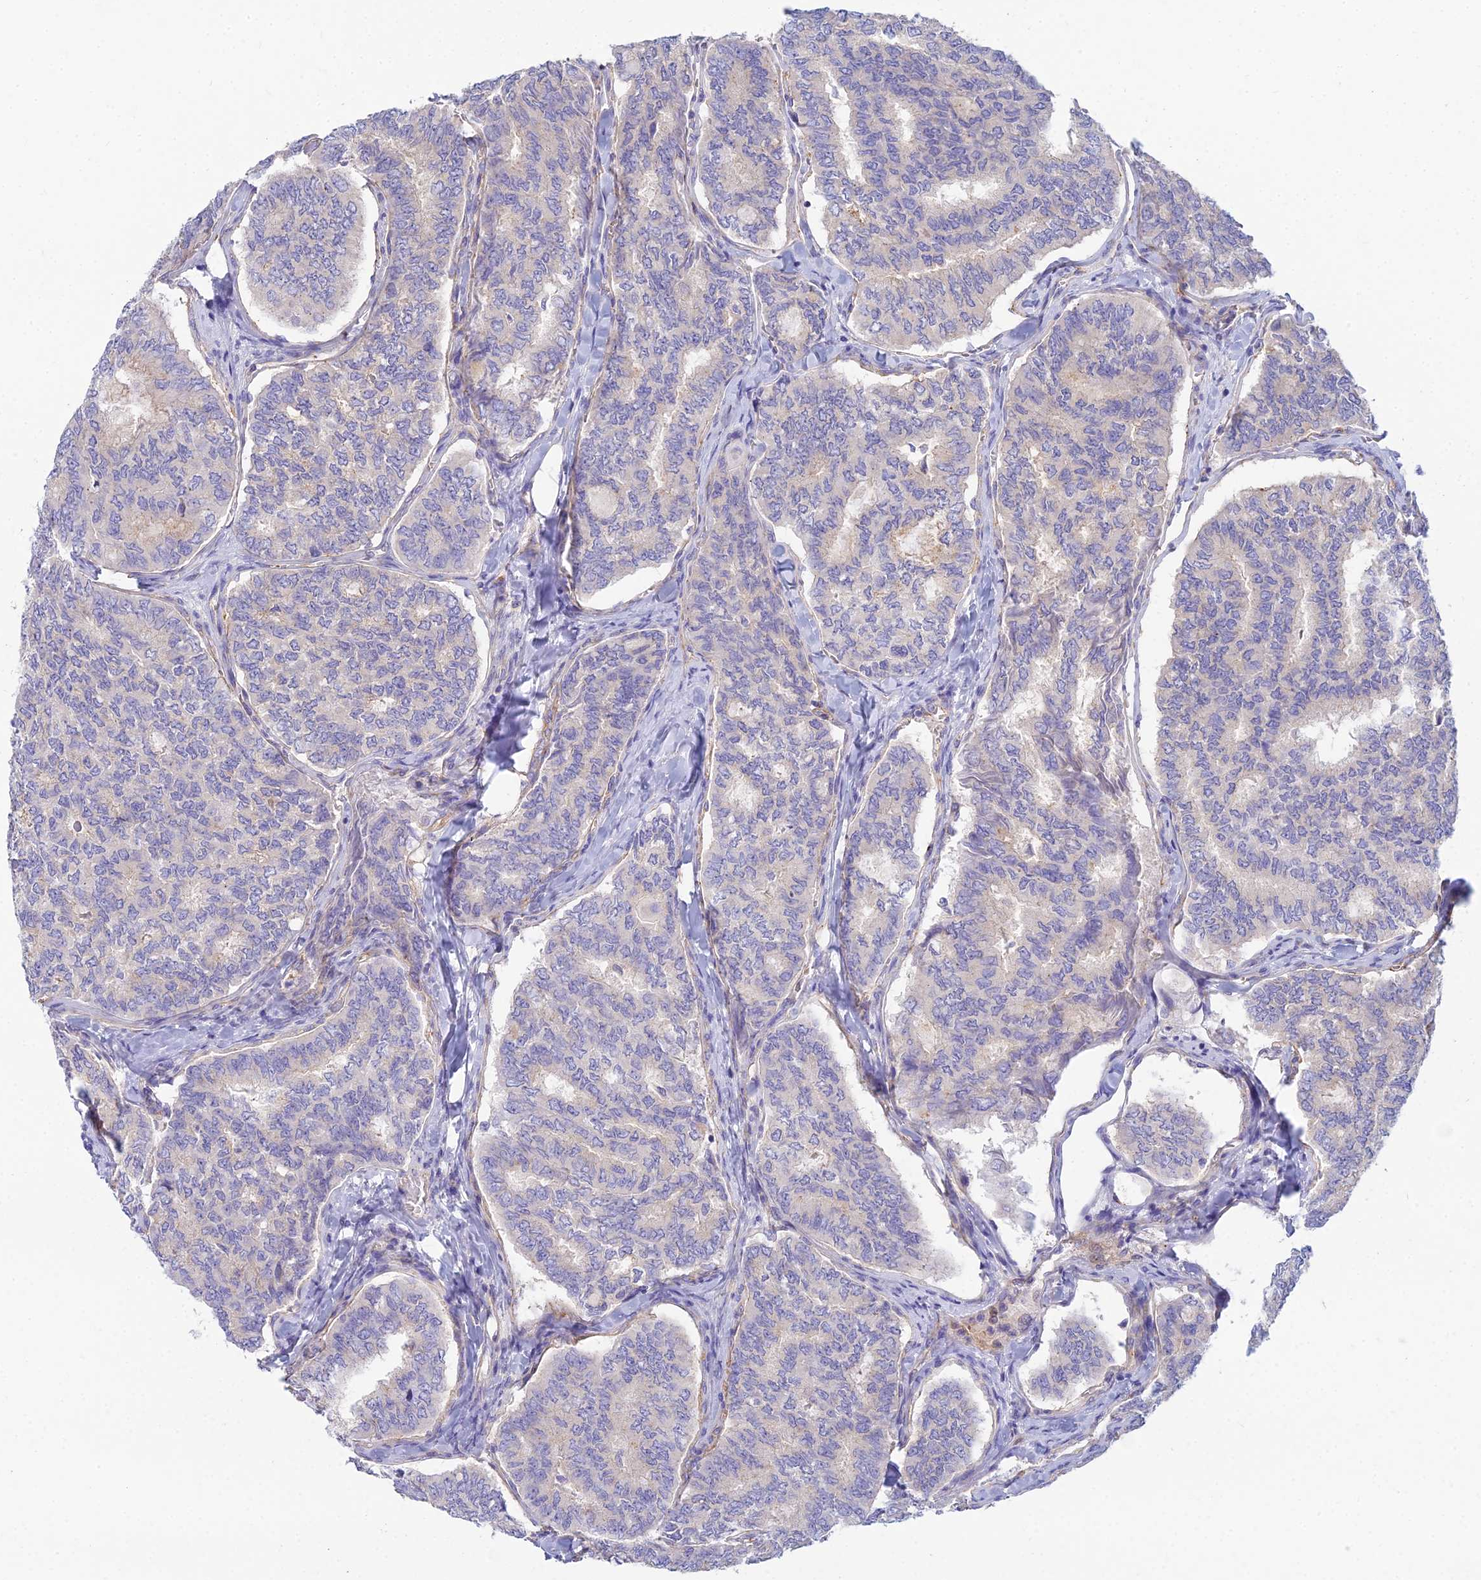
{"staining": {"intensity": "negative", "quantity": "none", "location": "none"}, "tissue": "thyroid cancer", "cell_type": "Tumor cells", "image_type": "cancer", "snomed": [{"axis": "morphology", "description": "Papillary adenocarcinoma, NOS"}, {"axis": "topography", "description": "Thyroid gland"}], "caption": "Histopathology image shows no protein positivity in tumor cells of thyroid cancer (papillary adenocarcinoma) tissue.", "gene": "ZNF564", "patient": {"sex": "female", "age": 35}}